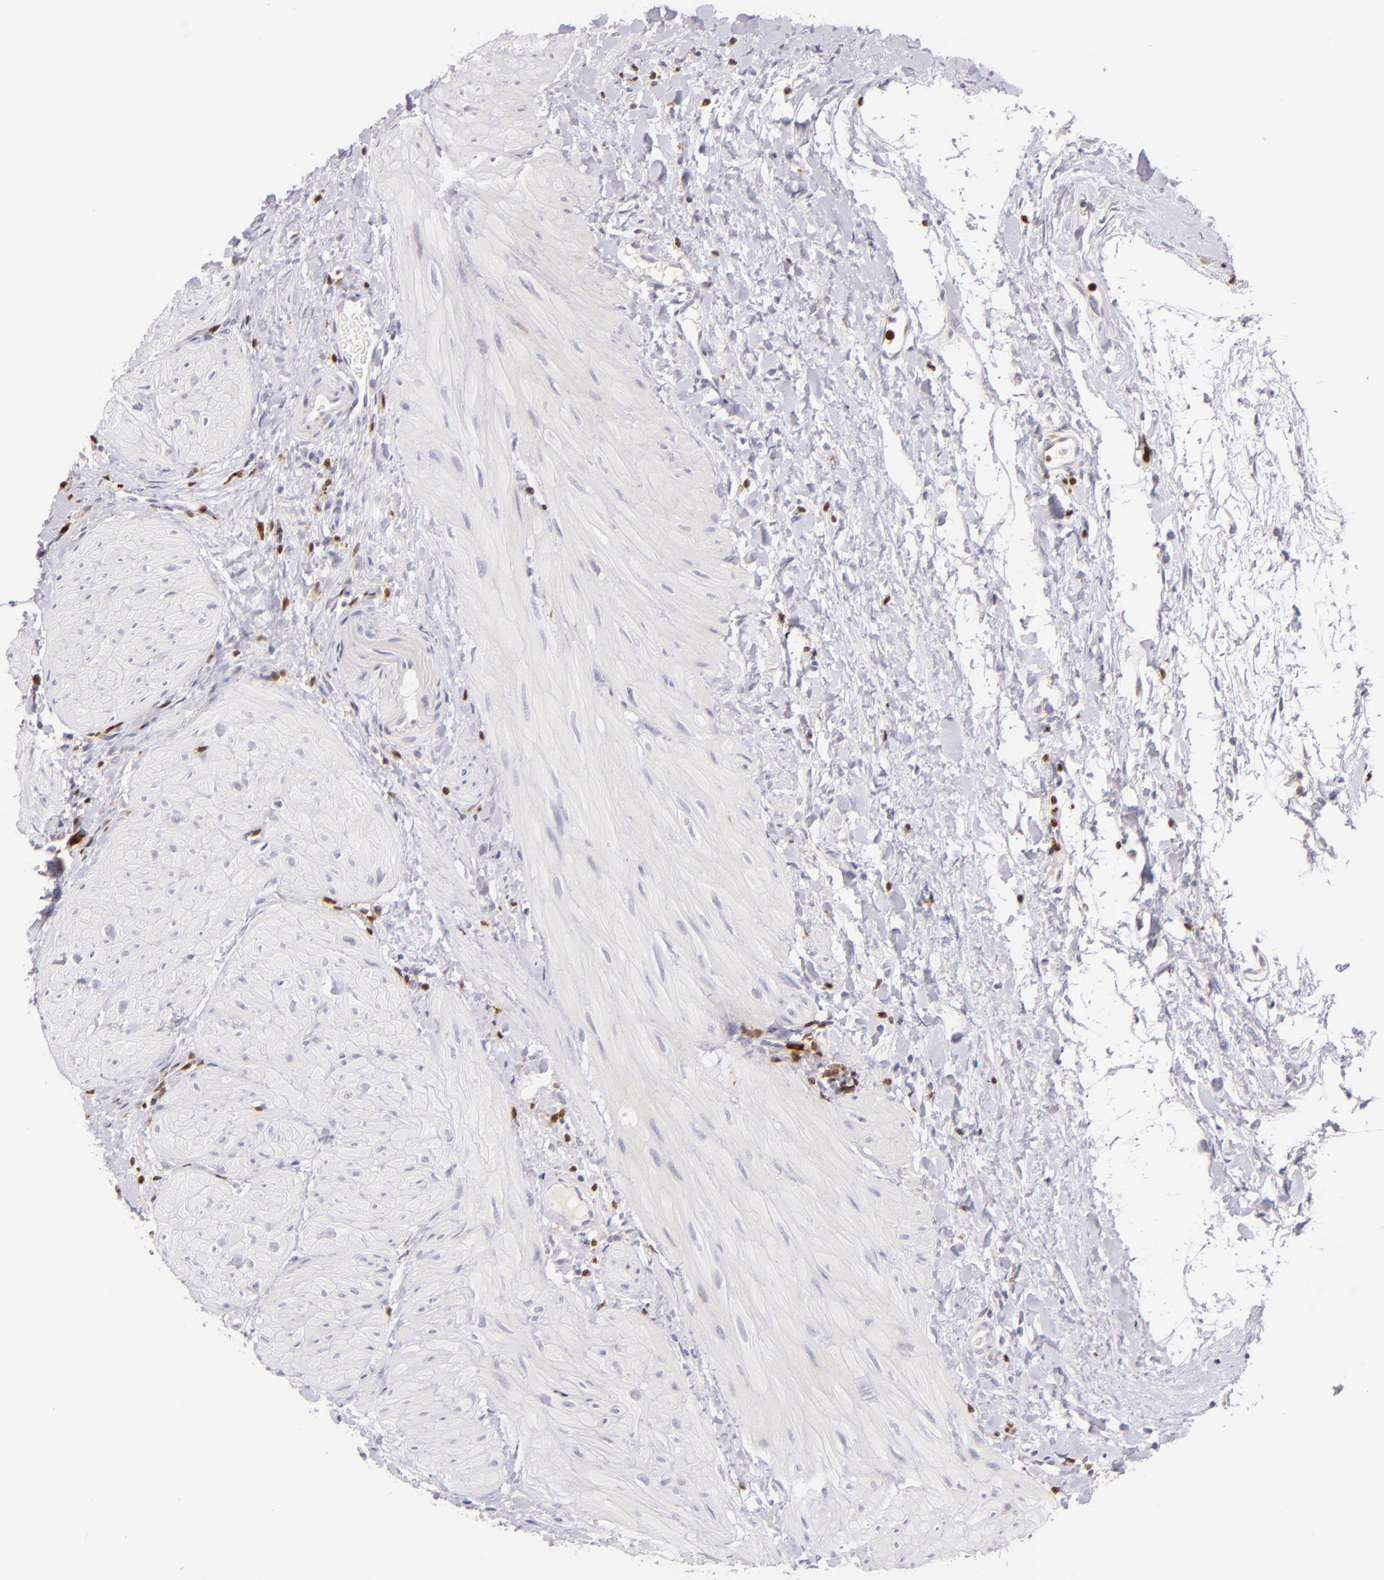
{"staining": {"intensity": "strong", "quantity": ">75%", "location": "cytoplasmic/membranous"}, "tissue": "gallbladder", "cell_type": "Glandular cells", "image_type": "normal", "snomed": [{"axis": "morphology", "description": "Normal tissue, NOS"}, {"axis": "morphology", "description": "Inflammation, NOS"}, {"axis": "topography", "description": "Gallbladder"}], "caption": "Immunohistochemical staining of normal human gallbladder demonstrates >75% levels of strong cytoplasmic/membranous protein positivity in about >75% of glandular cells.", "gene": "ZAP70", "patient": {"sex": "male", "age": 66}}